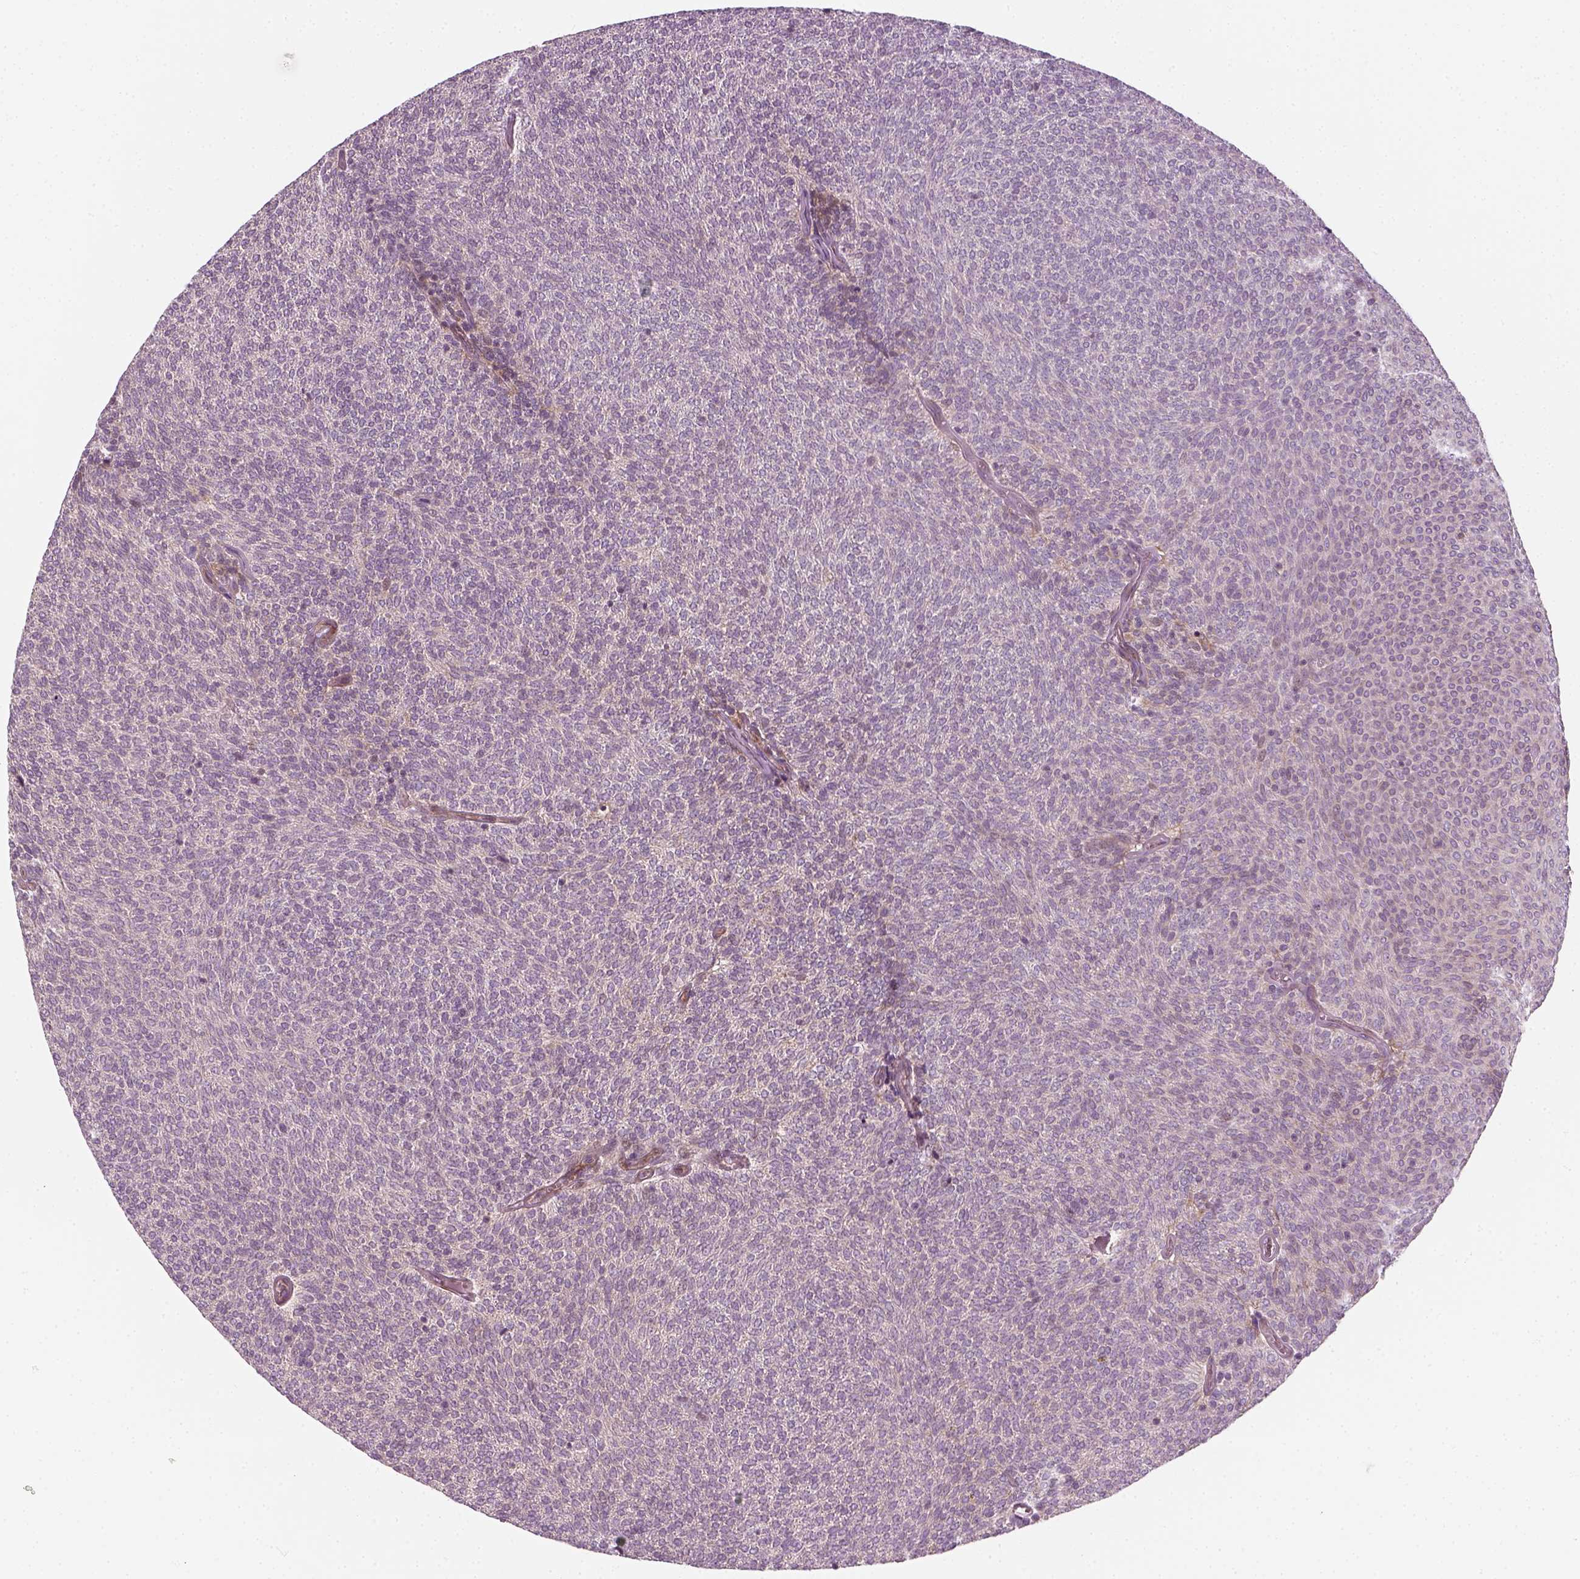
{"staining": {"intensity": "negative", "quantity": "none", "location": "none"}, "tissue": "urothelial cancer", "cell_type": "Tumor cells", "image_type": "cancer", "snomed": [{"axis": "morphology", "description": "Urothelial carcinoma, Low grade"}, {"axis": "topography", "description": "Urinary bladder"}], "caption": "An immunohistochemistry (IHC) image of urothelial carcinoma (low-grade) is shown. There is no staining in tumor cells of urothelial carcinoma (low-grade).", "gene": "DNASE1L1", "patient": {"sex": "male", "age": 77}}